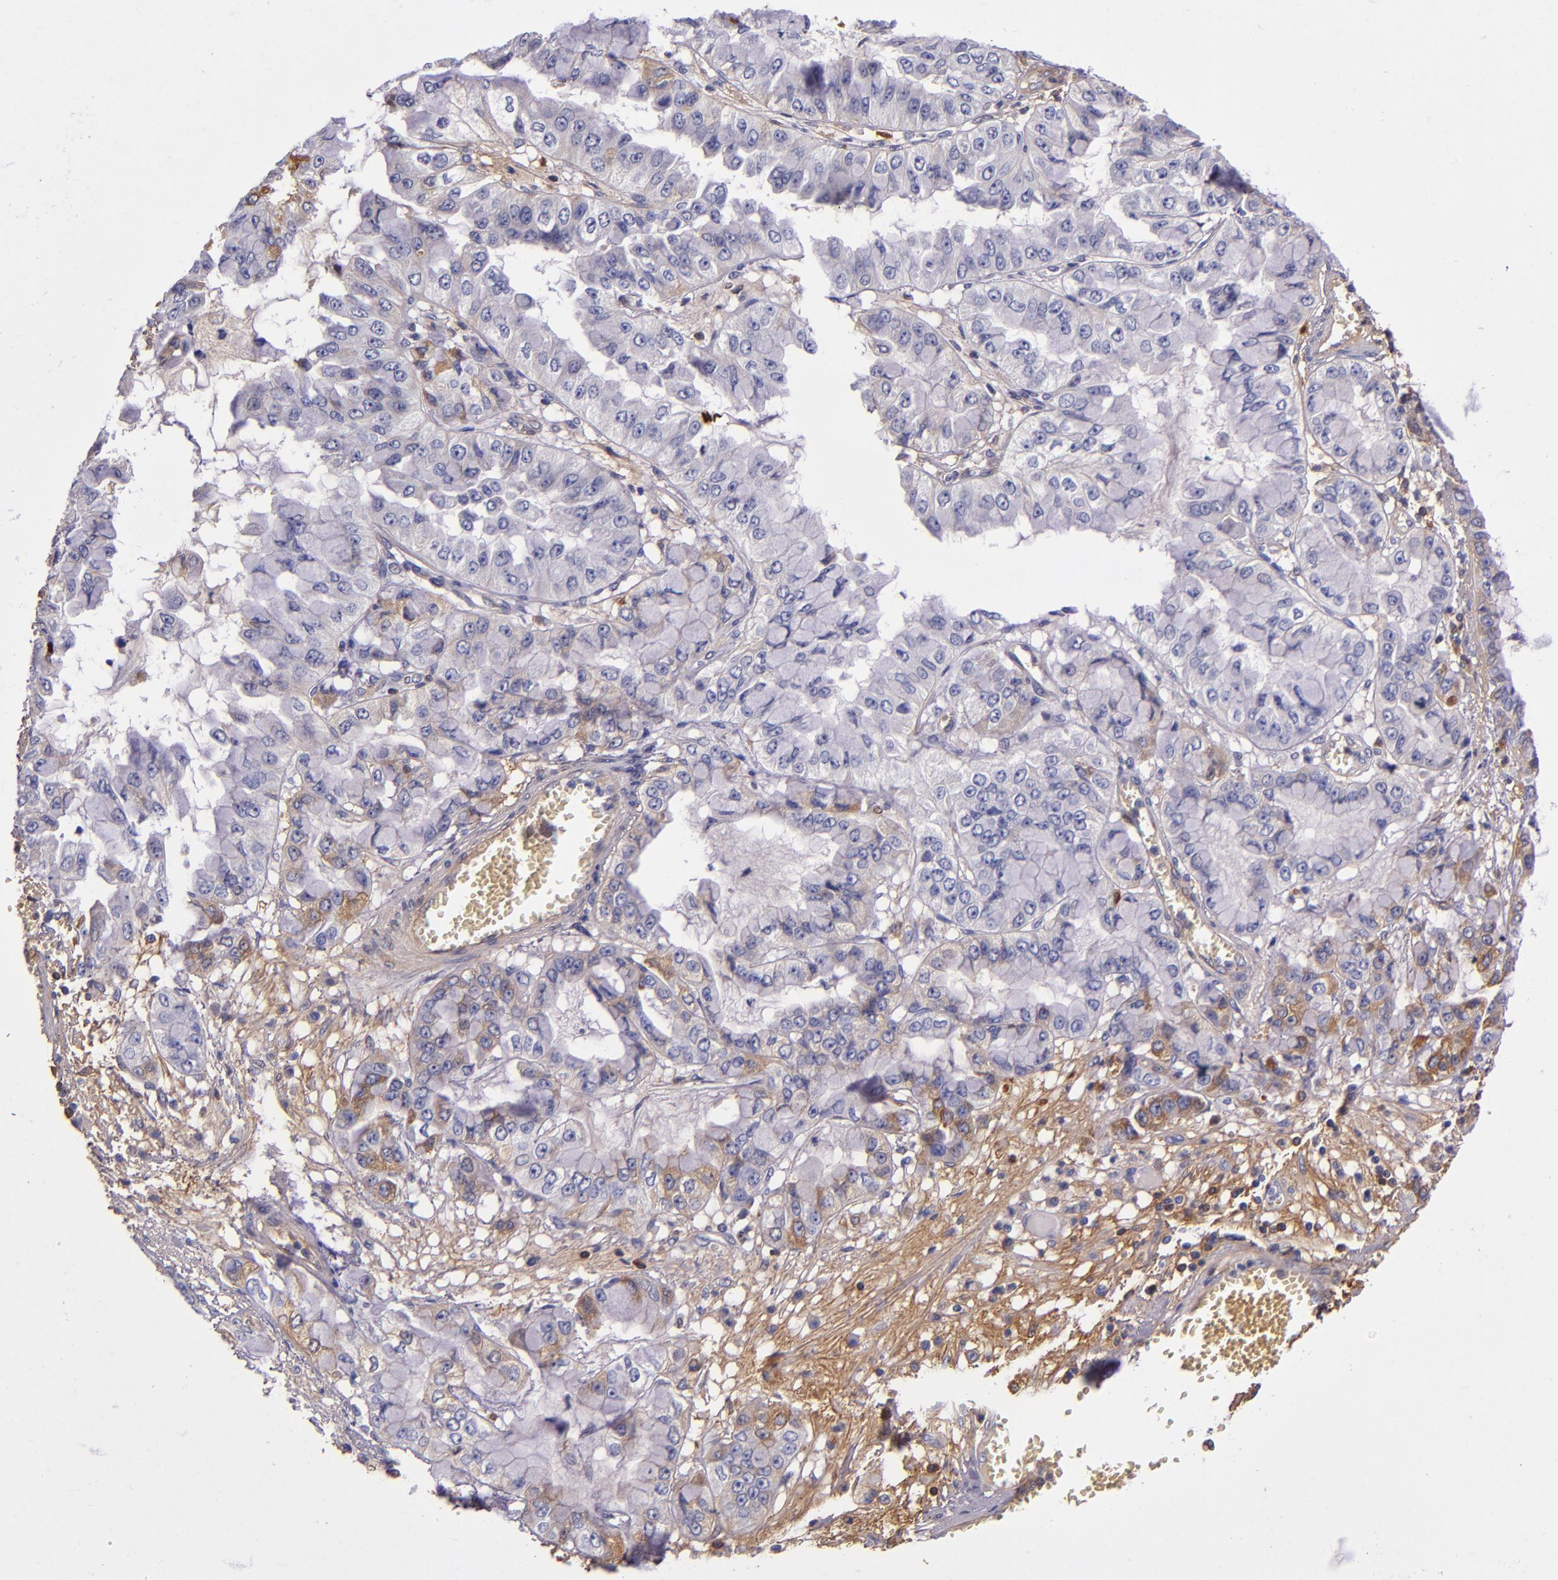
{"staining": {"intensity": "strong", "quantity": ">75%", "location": "cytoplasmic/membranous"}, "tissue": "liver cancer", "cell_type": "Tumor cells", "image_type": "cancer", "snomed": [{"axis": "morphology", "description": "Cholangiocarcinoma"}, {"axis": "topography", "description": "Liver"}], "caption": "Strong cytoplasmic/membranous positivity for a protein is identified in approximately >75% of tumor cells of liver cancer using immunohistochemistry.", "gene": "CLEC3B", "patient": {"sex": "female", "age": 79}}